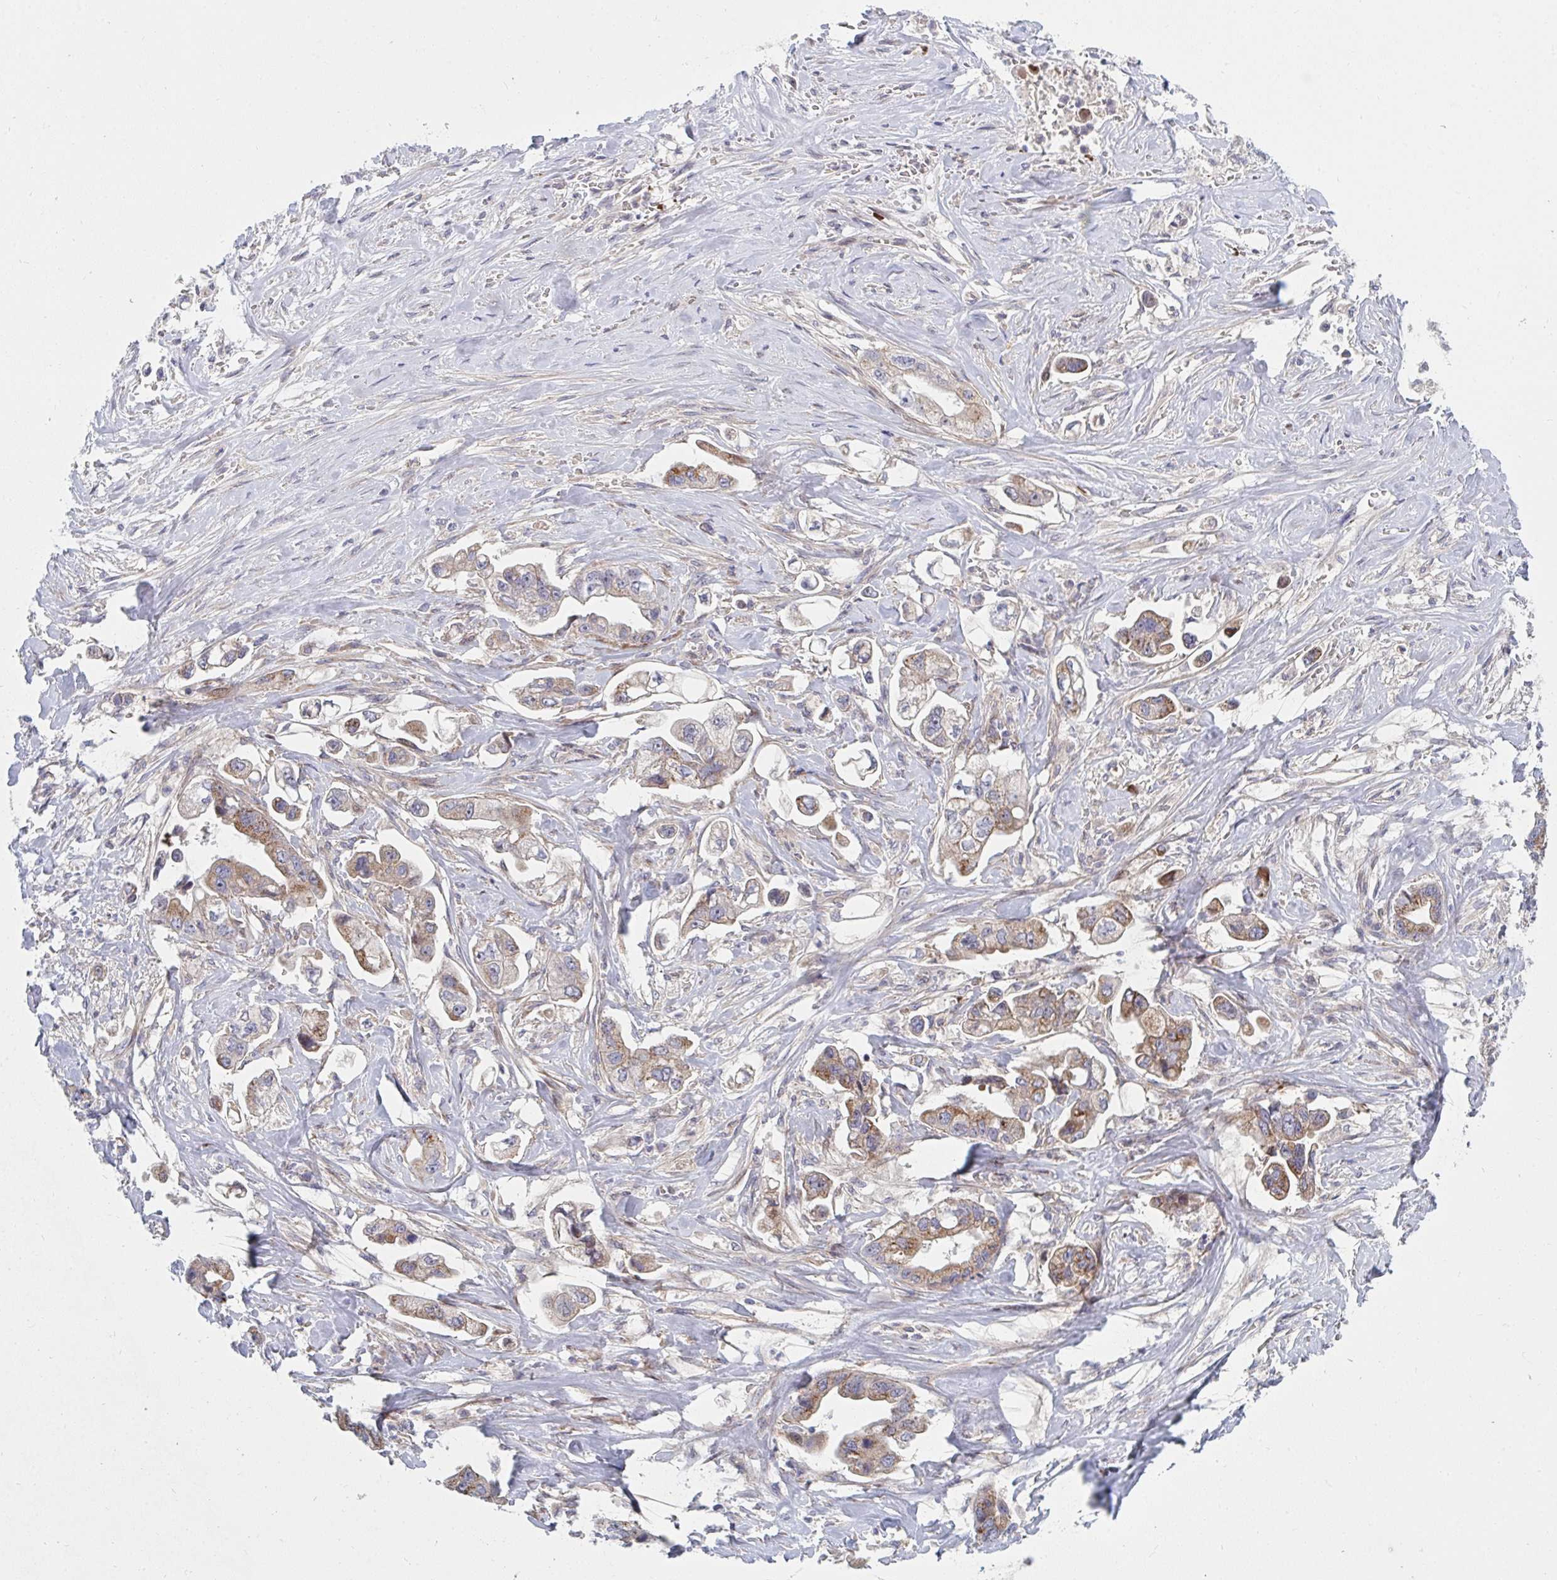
{"staining": {"intensity": "moderate", "quantity": "25%-75%", "location": "cytoplasmic/membranous"}, "tissue": "stomach cancer", "cell_type": "Tumor cells", "image_type": "cancer", "snomed": [{"axis": "morphology", "description": "Adenocarcinoma, NOS"}, {"axis": "topography", "description": "Stomach"}], "caption": "Immunohistochemical staining of human adenocarcinoma (stomach) reveals medium levels of moderate cytoplasmic/membranous staining in about 25%-75% of tumor cells.", "gene": "TNFSF4", "patient": {"sex": "male", "age": 62}}